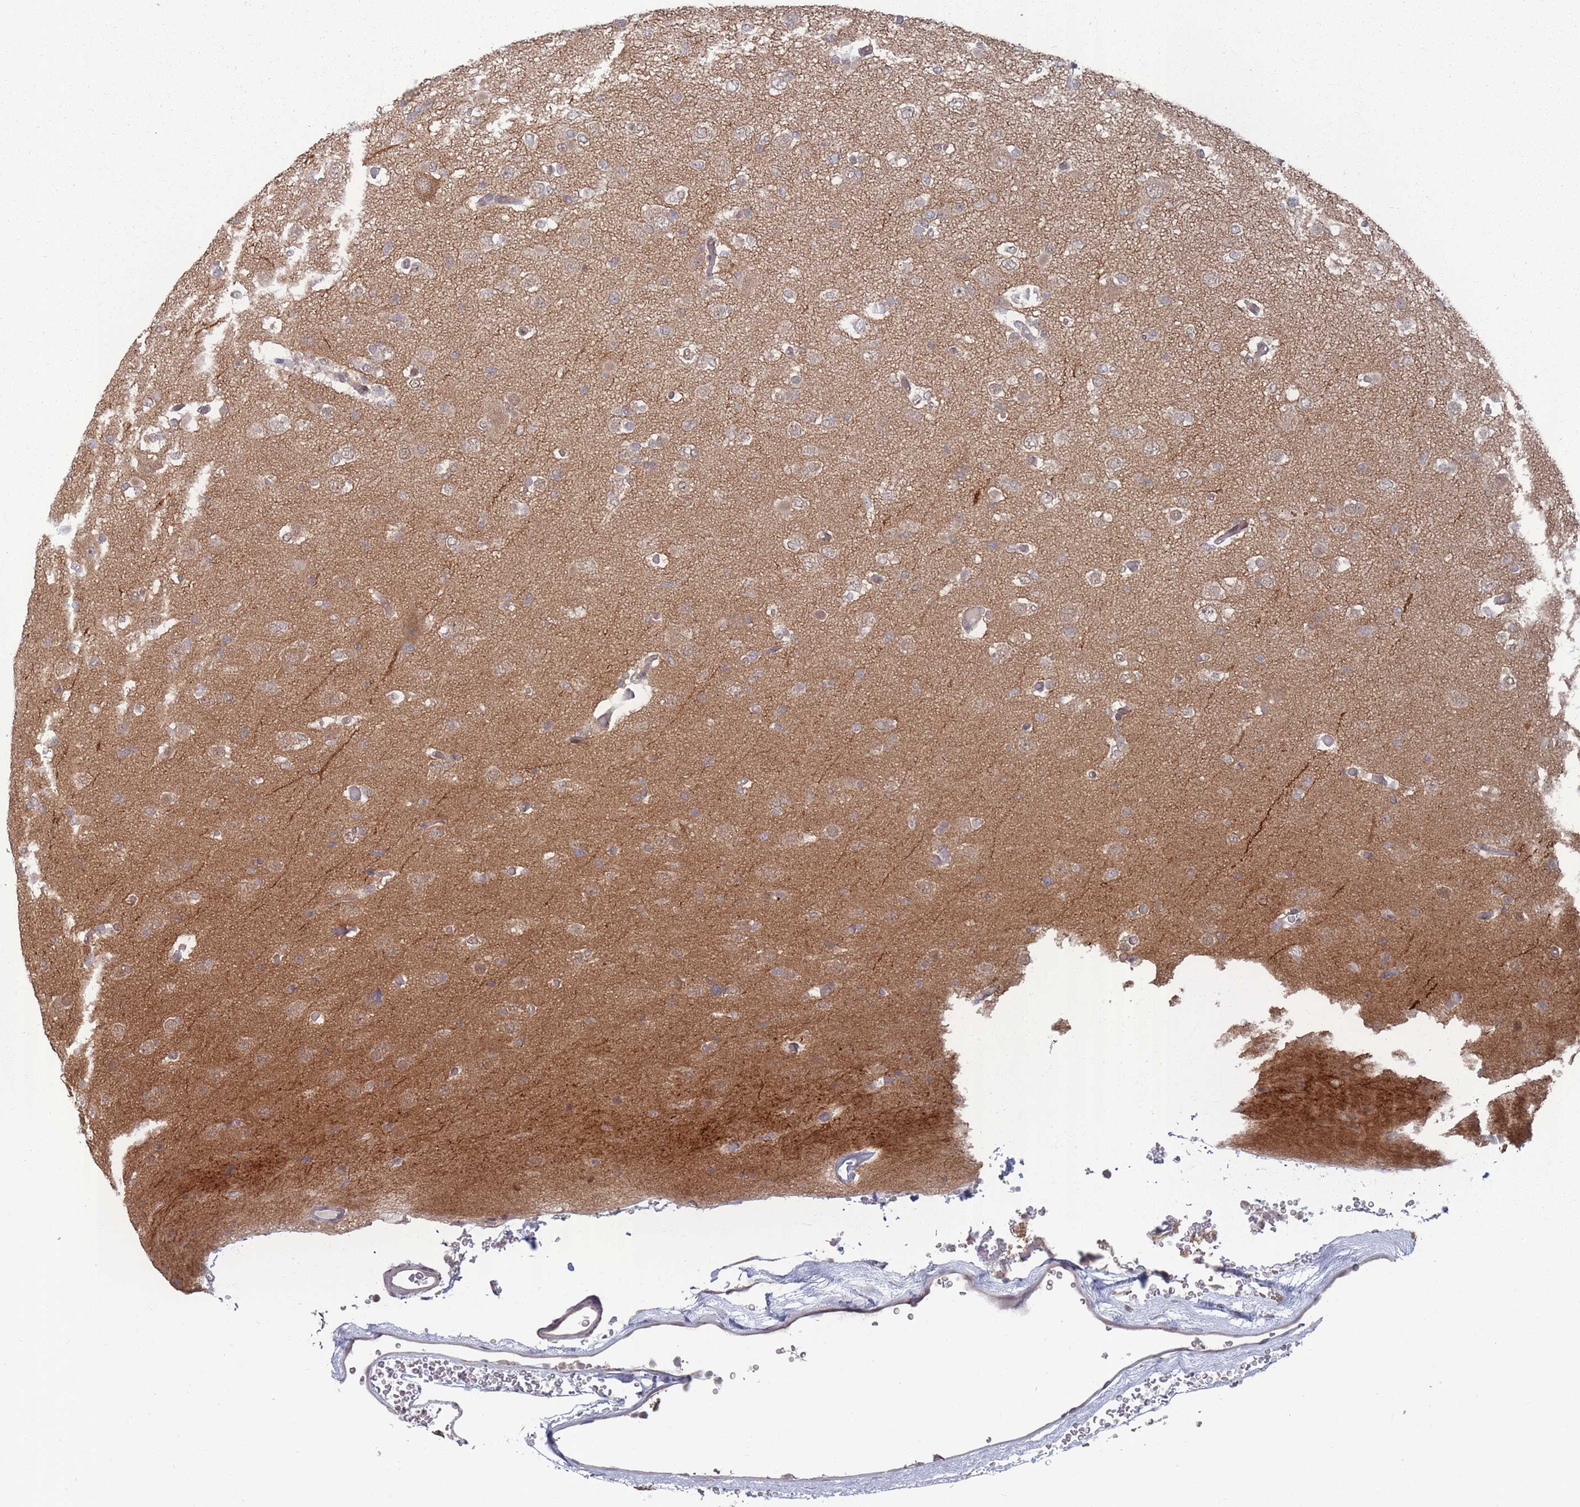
{"staining": {"intensity": "weak", "quantity": "25%-75%", "location": "cytoplasmic/membranous"}, "tissue": "glioma", "cell_type": "Tumor cells", "image_type": "cancer", "snomed": [{"axis": "morphology", "description": "Glioma, malignant, Low grade"}, {"axis": "topography", "description": "Brain"}], "caption": "Immunohistochemical staining of human glioma shows weak cytoplasmic/membranous protein positivity in about 25%-75% of tumor cells.", "gene": "CNTRL", "patient": {"sex": "female", "age": 22}}